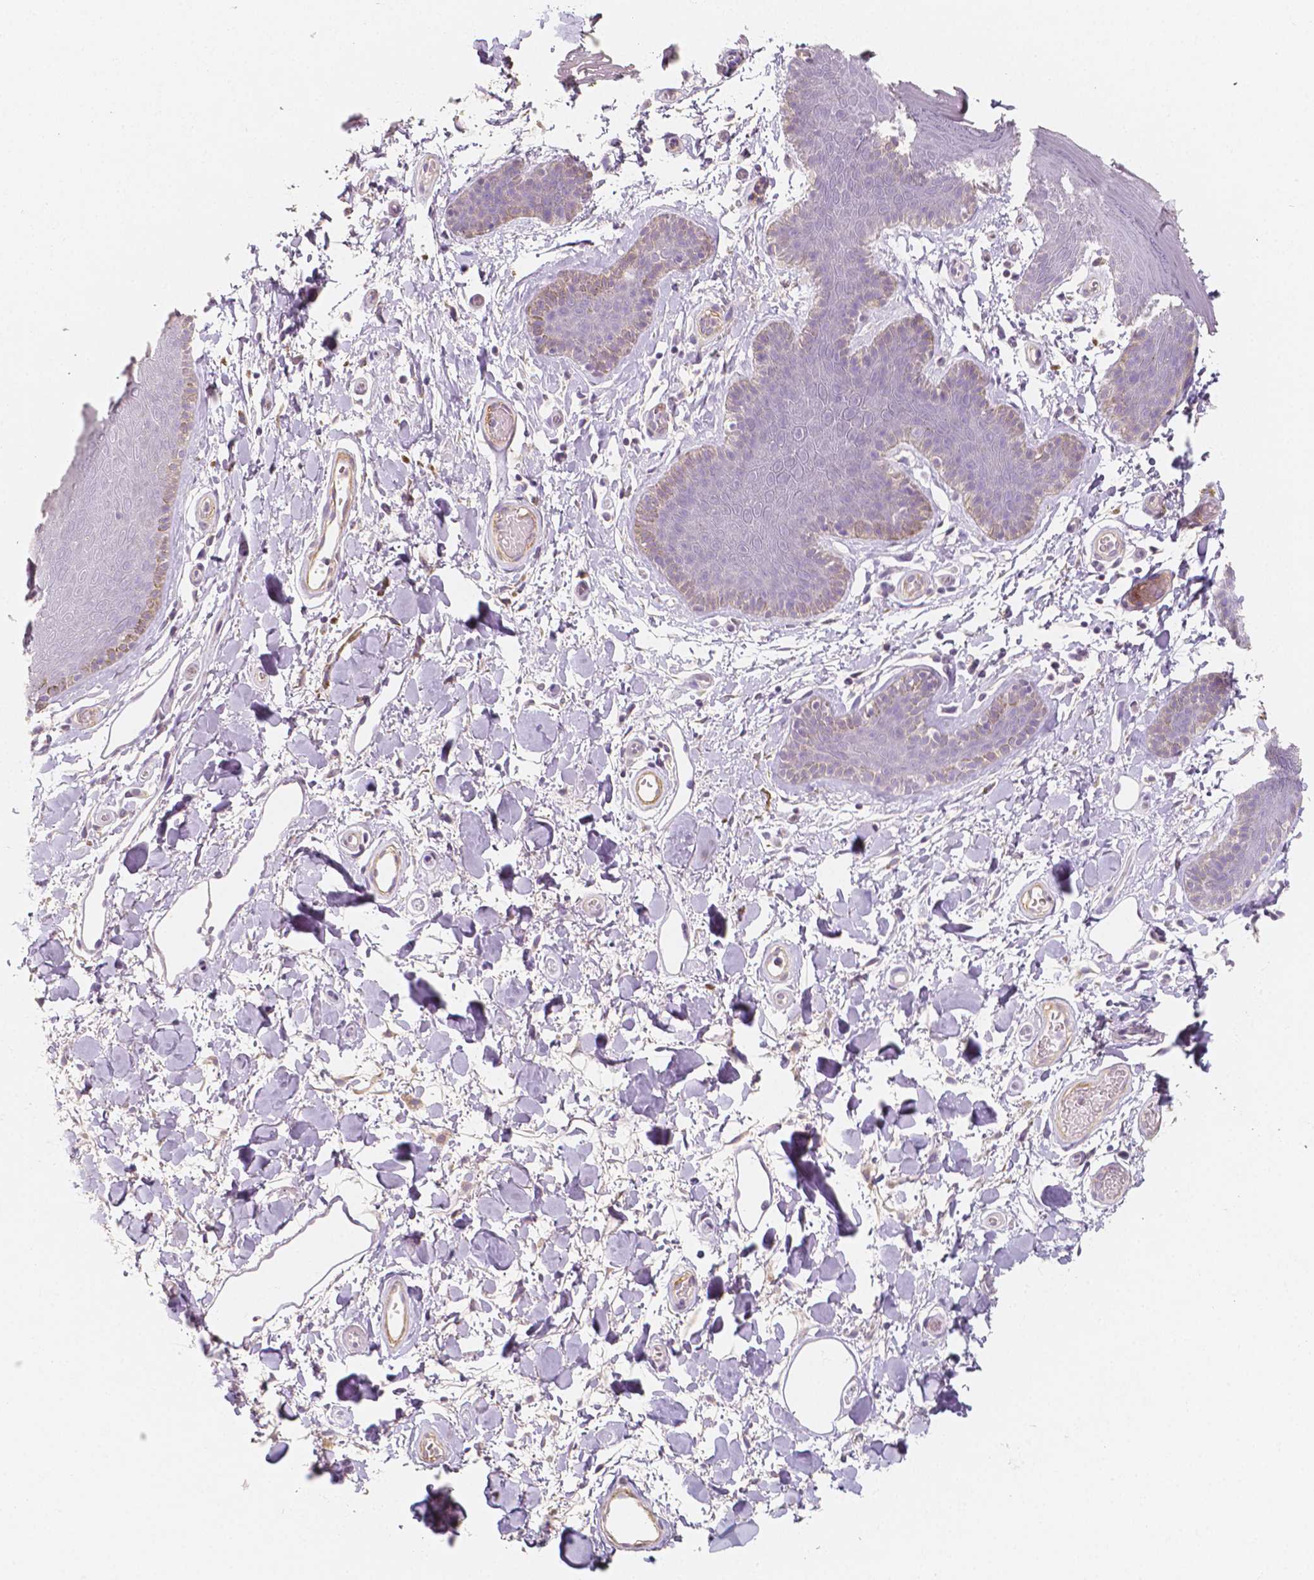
{"staining": {"intensity": "negative", "quantity": "none", "location": "none"}, "tissue": "skin", "cell_type": "Epidermal cells", "image_type": "normal", "snomed": [{"axis": "morphology", "description": "Normal tissue, NOS"}, {"axis": "topography", "description": "Anal"}], "caption": "This image is of normal skin stained with immunohistochemistry to label a protein in brown with the nuclei are counter-stained blue. There is no expression in epidermal cells.", "gene": "THY1", "patient": {"sex": "male", "age": 53}}